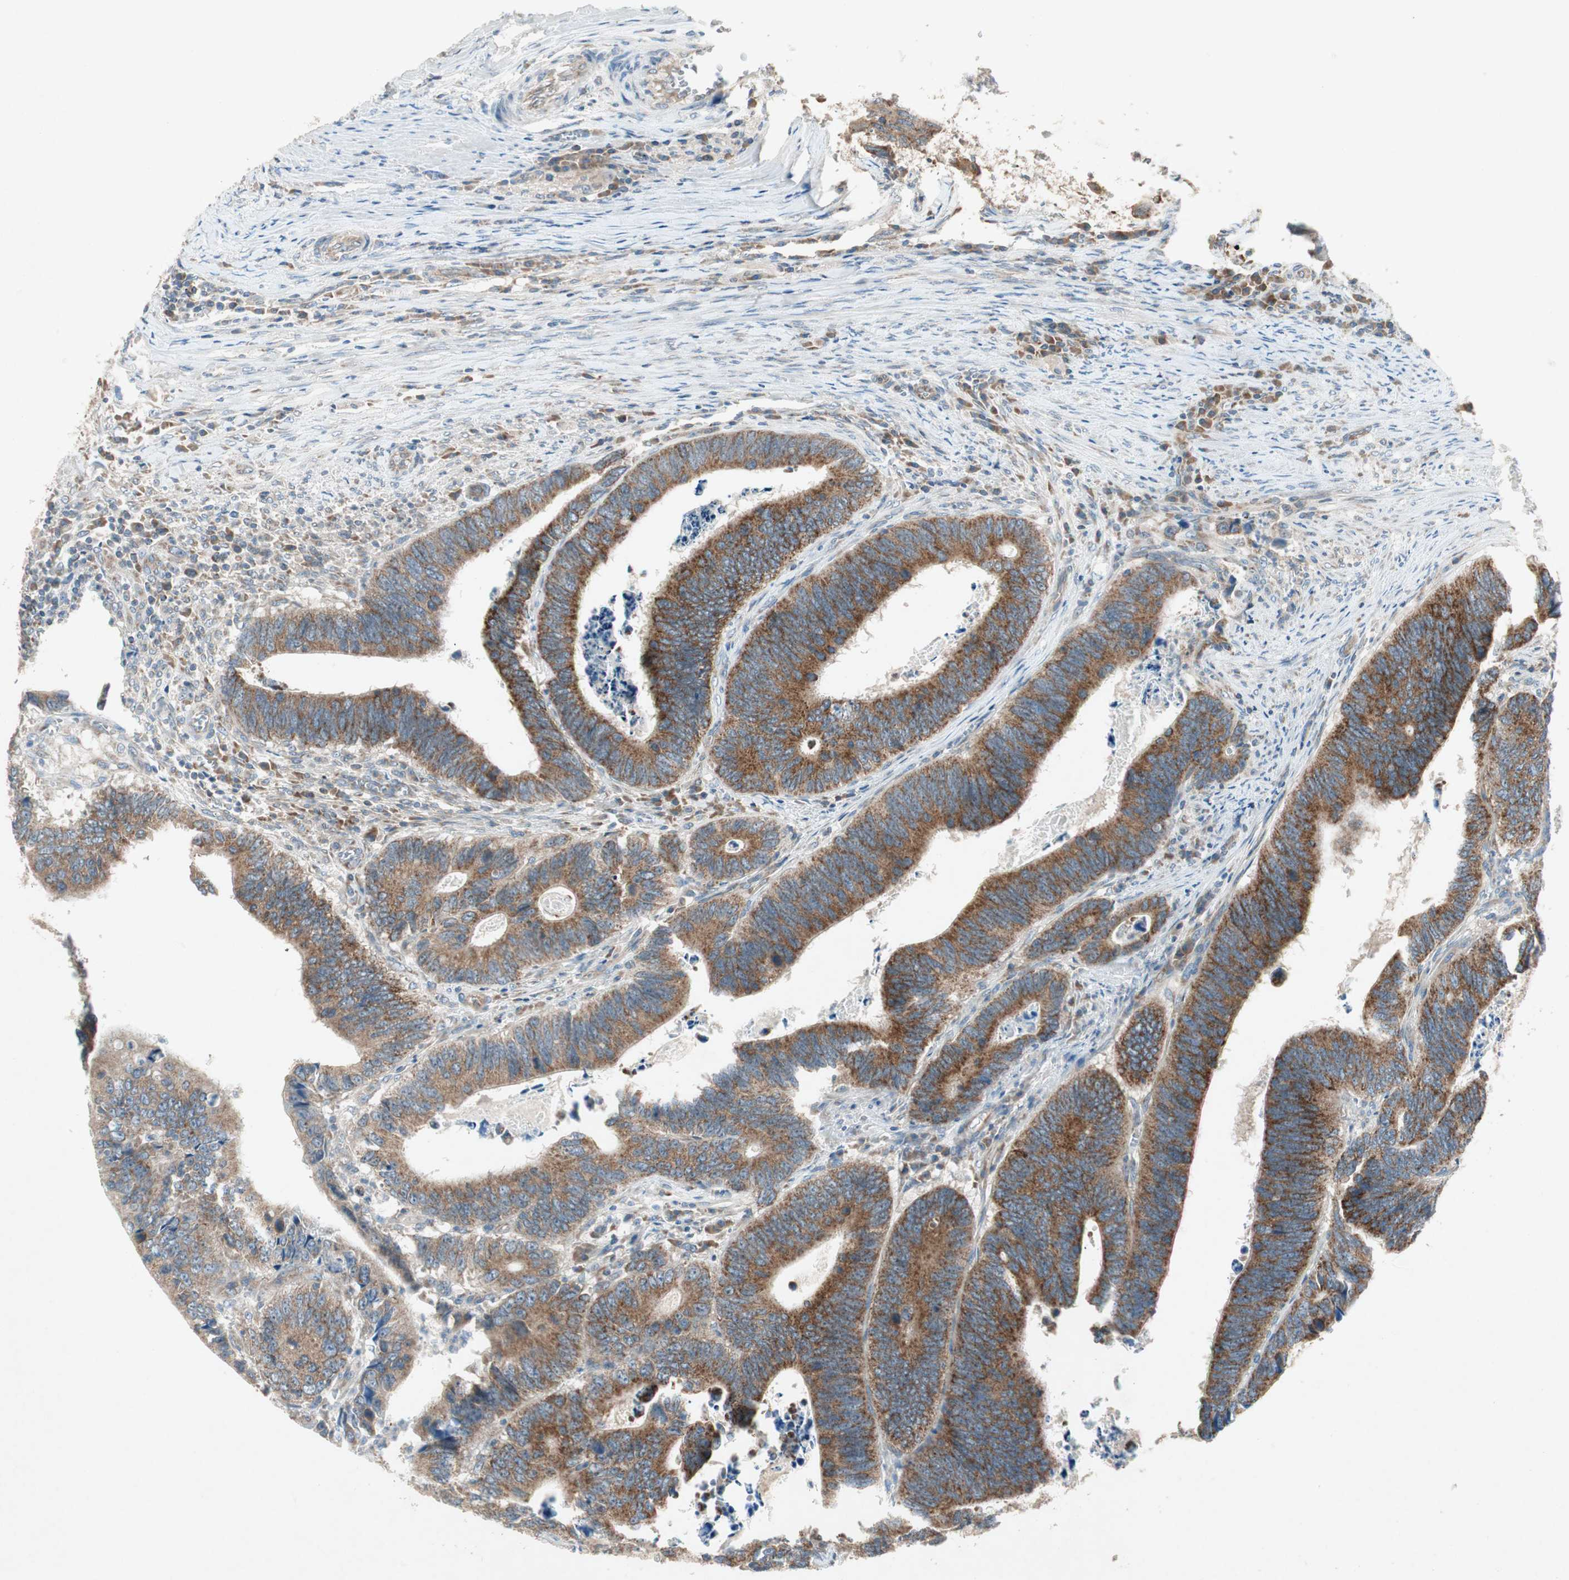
{"staining": {"intensity": "strong", "quantity": ">75%", "location": "cytoplasmic/membranous"}, "tissue": "colorectal cancer", "cell_type": "Tumor cells", "image_type": "cancer", "snomed": [{"axis": "morphology", "description": "Adenocarcinoma, NOS"}, {"axis": "topography", "description": "Colon"}], "caption": "Immunohistochemistry histopathology image of colorectal cancer (adenocarcinoma) stained for a protein (brown), which displays high levels of strong cytoplasmic/membranous expression in about >75% of tumor cells.", "gene": "CHADL", "patient": {"sex": "male", "age": 72}}